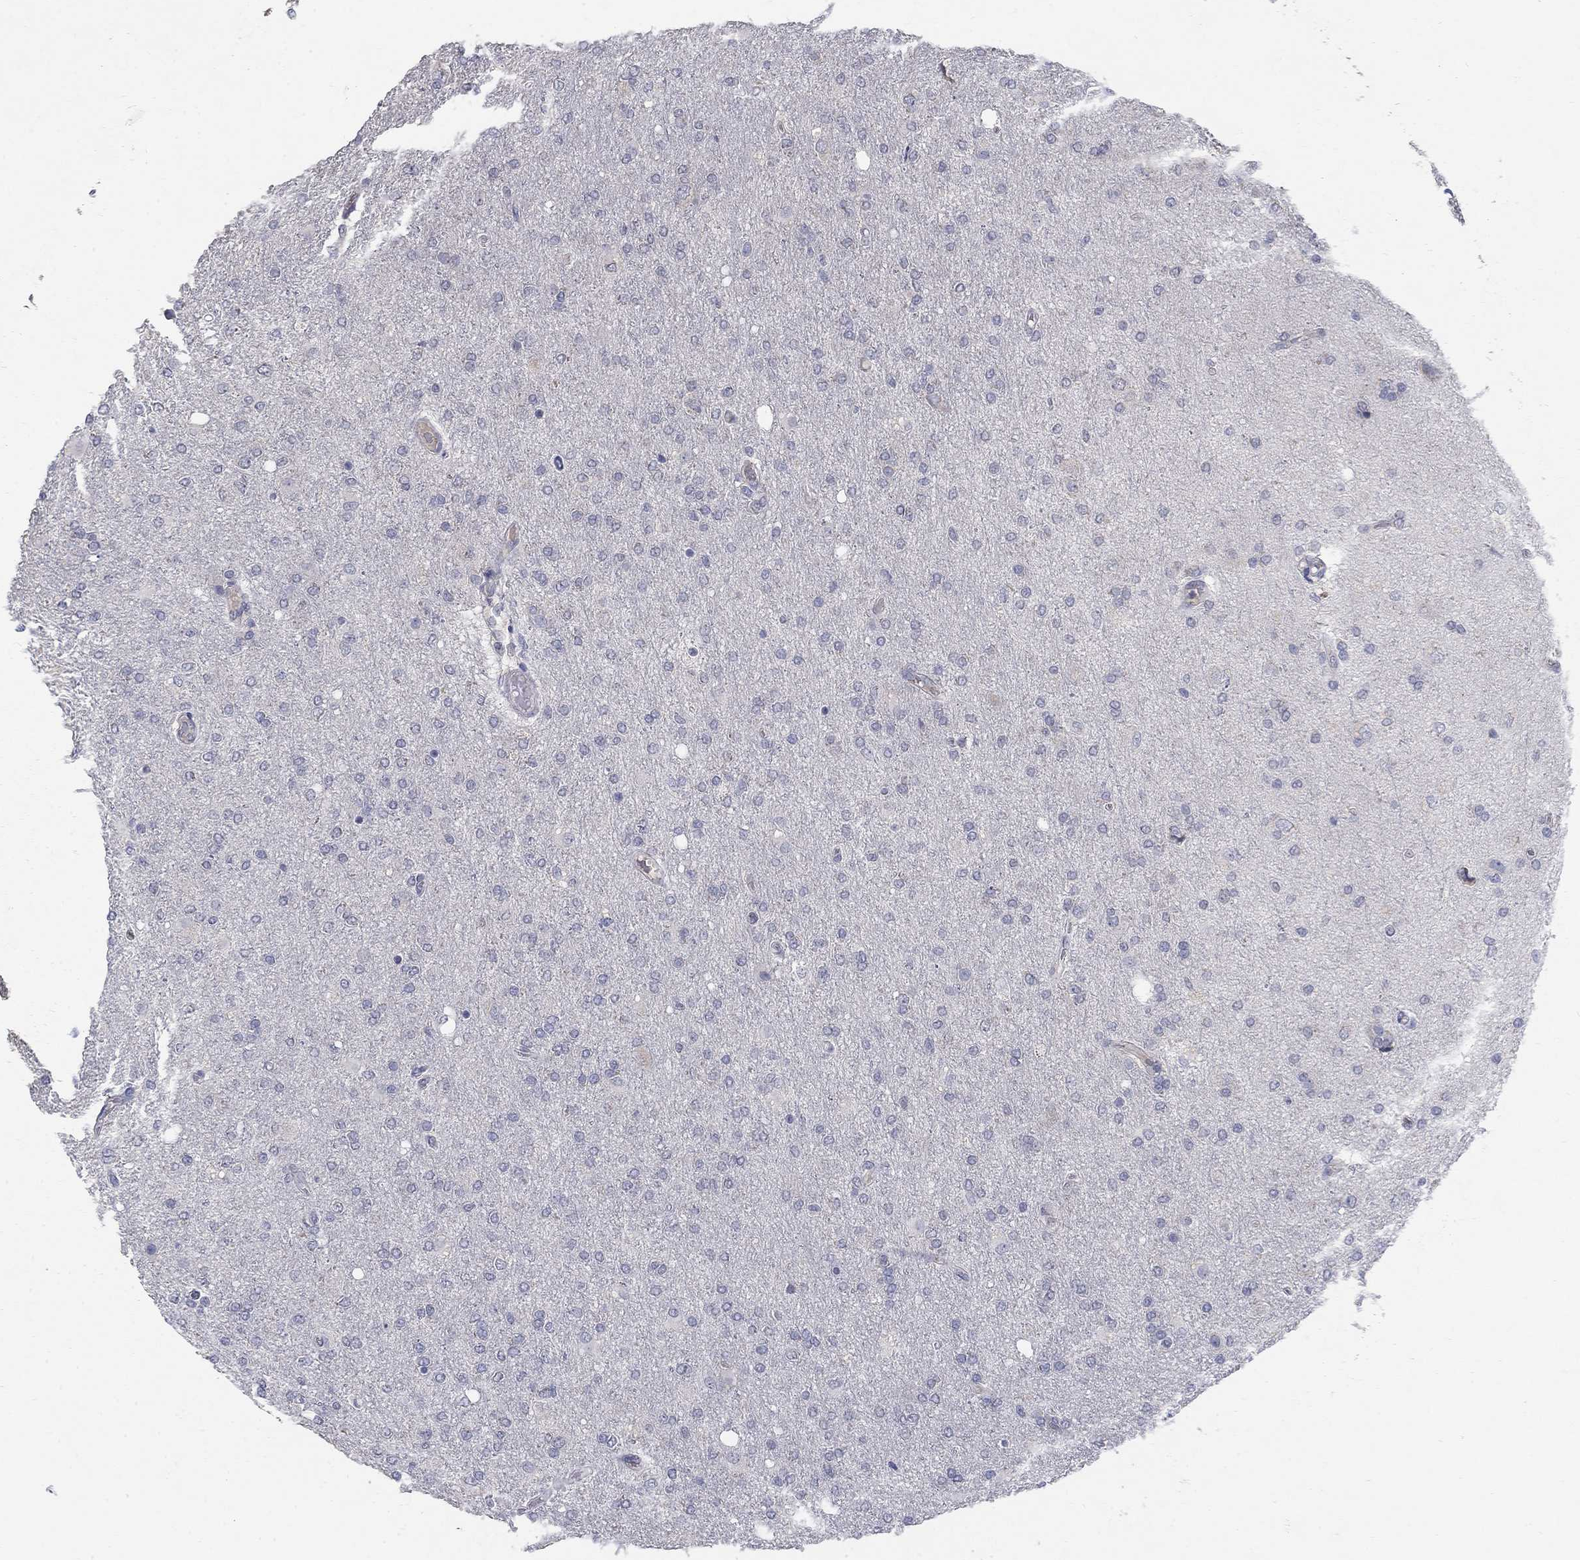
{"staining": {"intensity": "negative", "quantity": "none", "location": "none"}, "tissue": "glioma", "cell_type": "Tumor cells", "image_type": "cancer", "snomed": [{"axis": "morphology", "description": "Glioma, malignant, High grade"}, {"axis": "topography", "description": "Cerebral cortex"}], "caption": "High magnification brightfield microscopy of high-grade glioma (malignant) stained with DAB (3,3'-diaminobenzidine) (brown) and counterstained with hematoxylin (blue): tumor cells show no significant staining. (DAB IHC, high magnification).", "gene": "PANK3", "patient": {"sex": "male", "age": 70}}